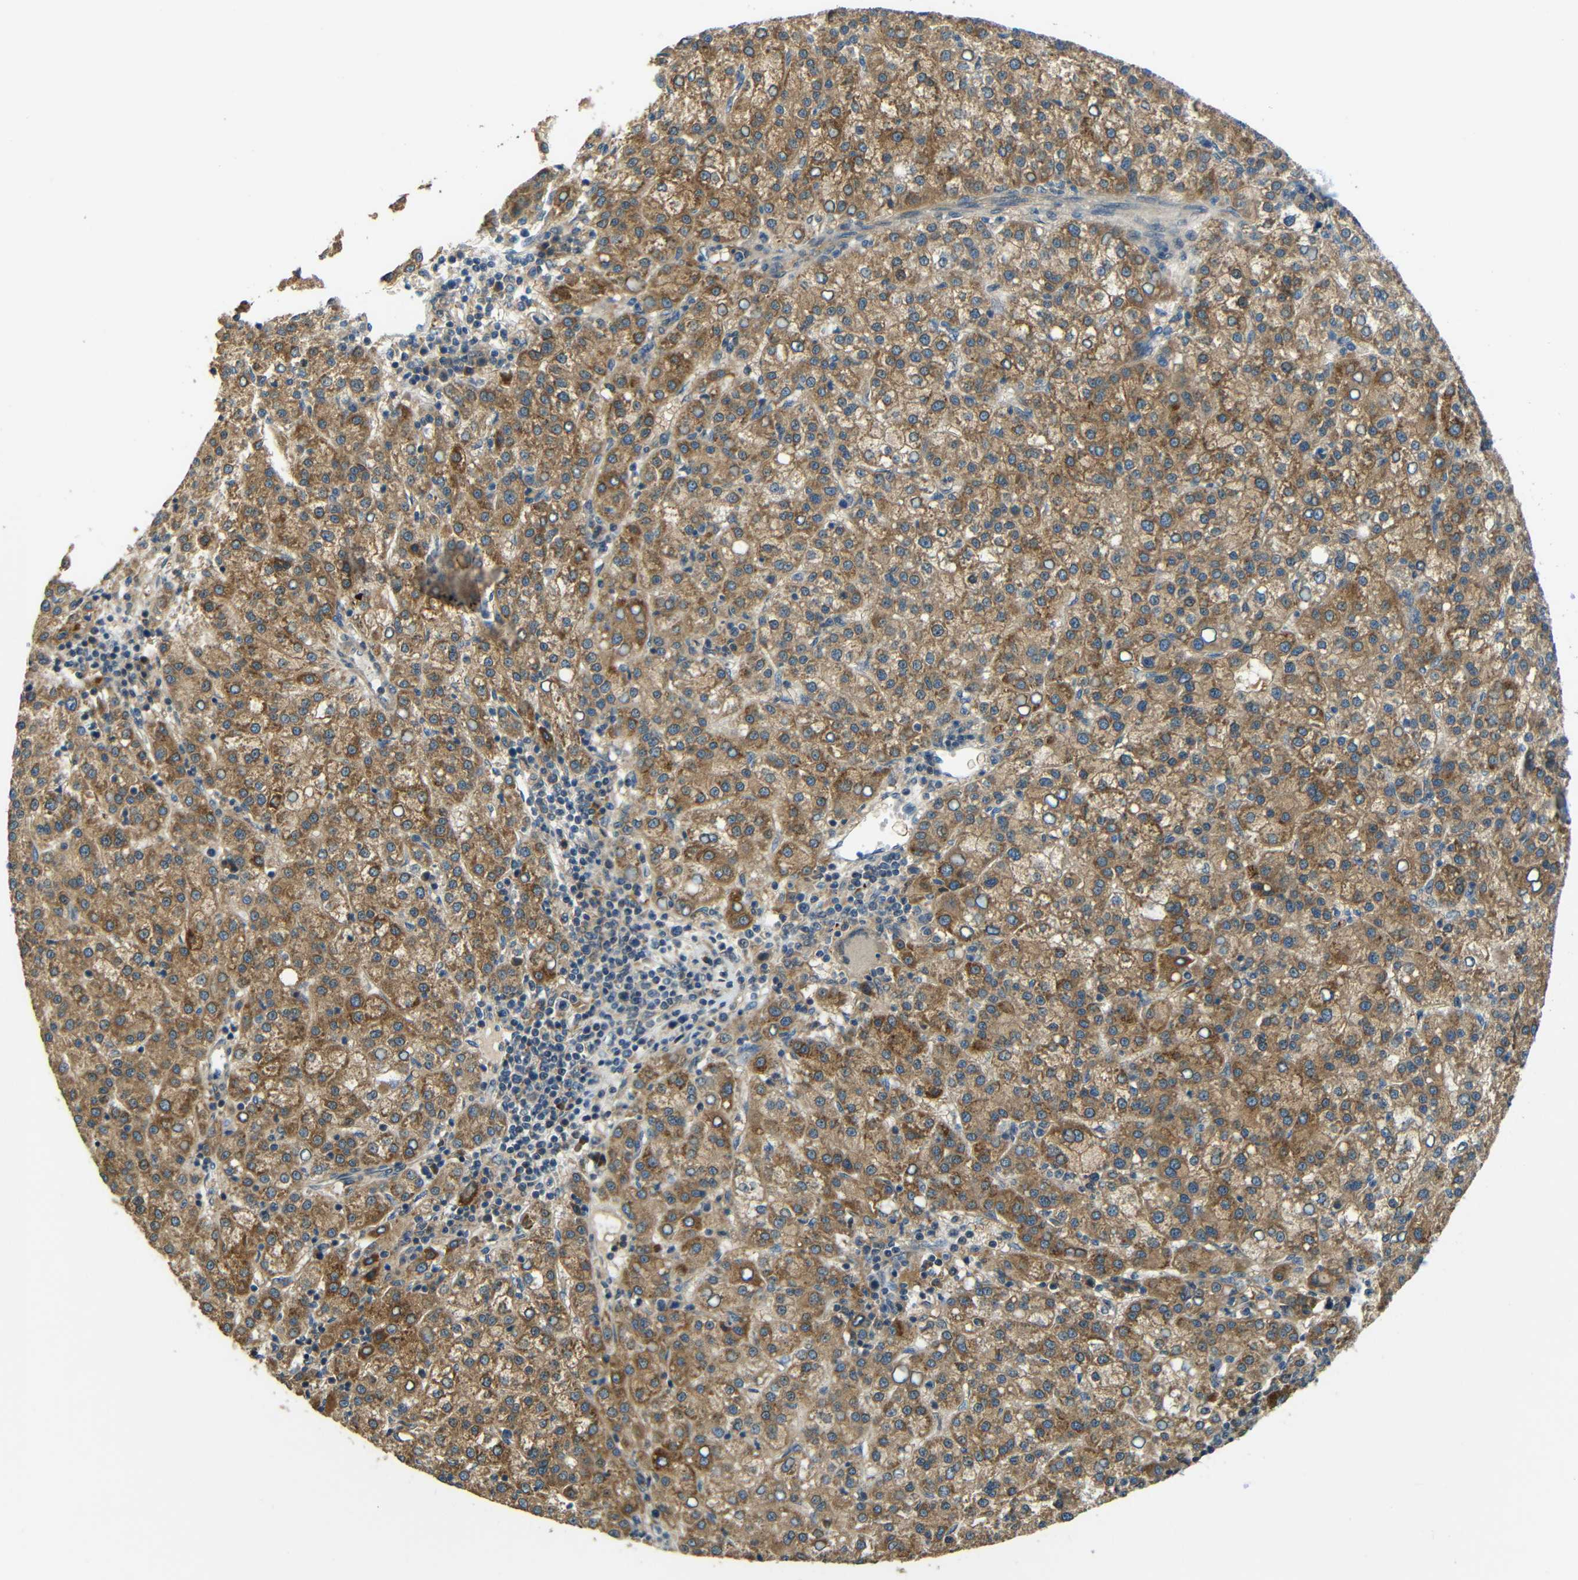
{"staining": {"intensity": "moderate", "quantity": ">75%", "location": "cytoplasmic/membranous"}, "tissue": "liver cancer", "cell_type": "Tumor cells", "image_type": "cancer", "snomed": [{"axis": "morphology", "description": "Carcinoma, Hepatocellular, NOS"}, {"axis": "topography", "description": "Liver"}], "caption": "Liver cancer (hepatocellular carcinoma) stained with DAB (3,3'-diaminobenzidine) immunohistochemistry (IHC) demonstrates medium levels of moderate cytoplasmic/membranous expression in approximately >75% of tumor cells. (brown staining indicates protein expression, while blue staining denotes nuclei).", "gene": "FNDC3A", "patient": {"sex": "female", "age": 58}}